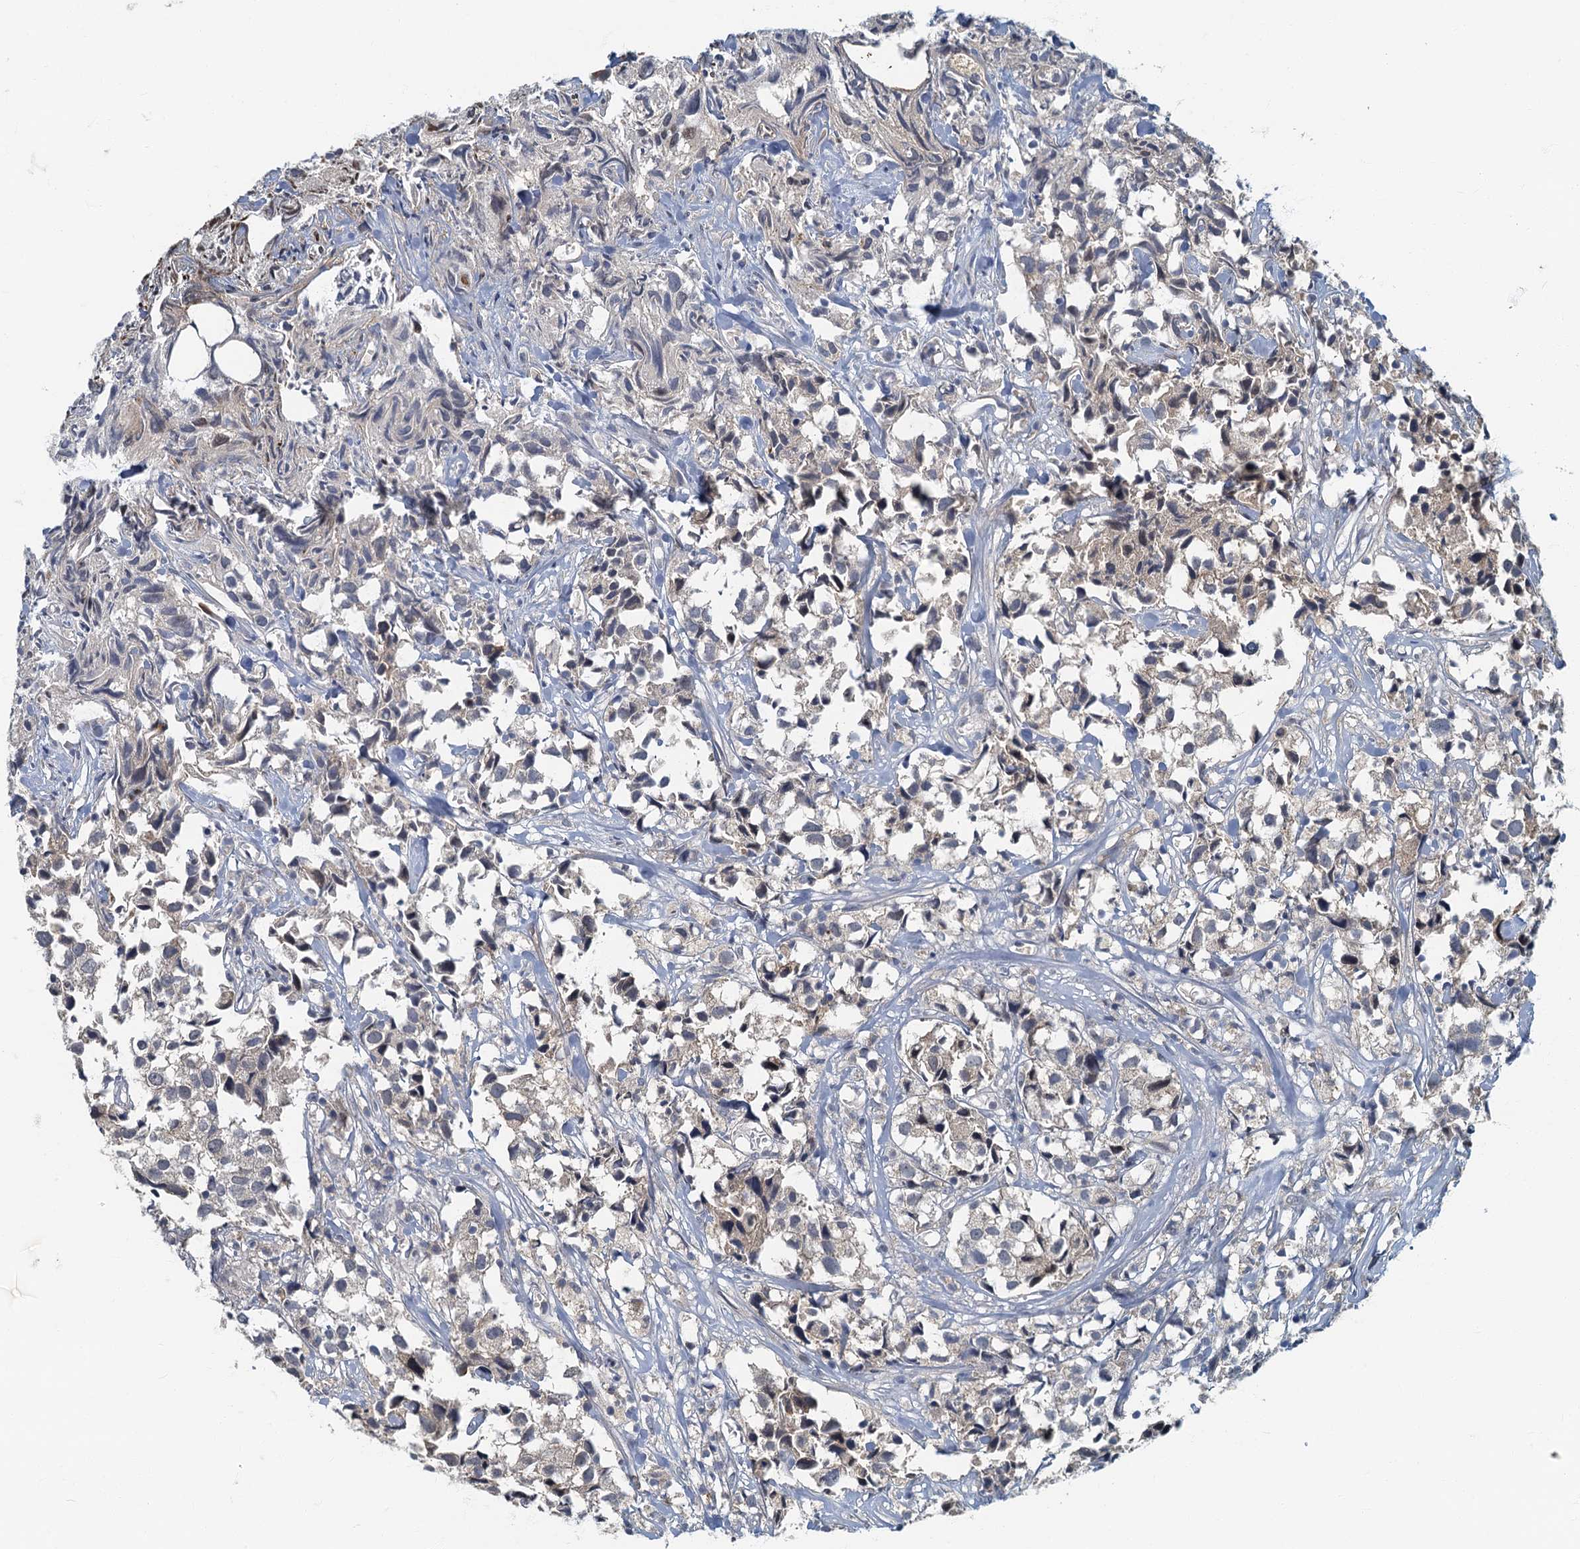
{"staining": {"intensity": "negative", "quantity": "none", "location": "none"}, "tissue": "urothelial cancer", "cell_type": "Tumor cells", "image_type": "cancer", "snomed": [{"axis": "morphology", "description": "Urothelial carcinoma, High grade"}, {"axis": "topography", "description": "Urinary bladder"}], "caption": "Histopathology image shows no protein positivity in tumor cells of urothelial cancer tissue.", "gene": "CKAP2L", "patient": {"sex": "female", "age": 75}}